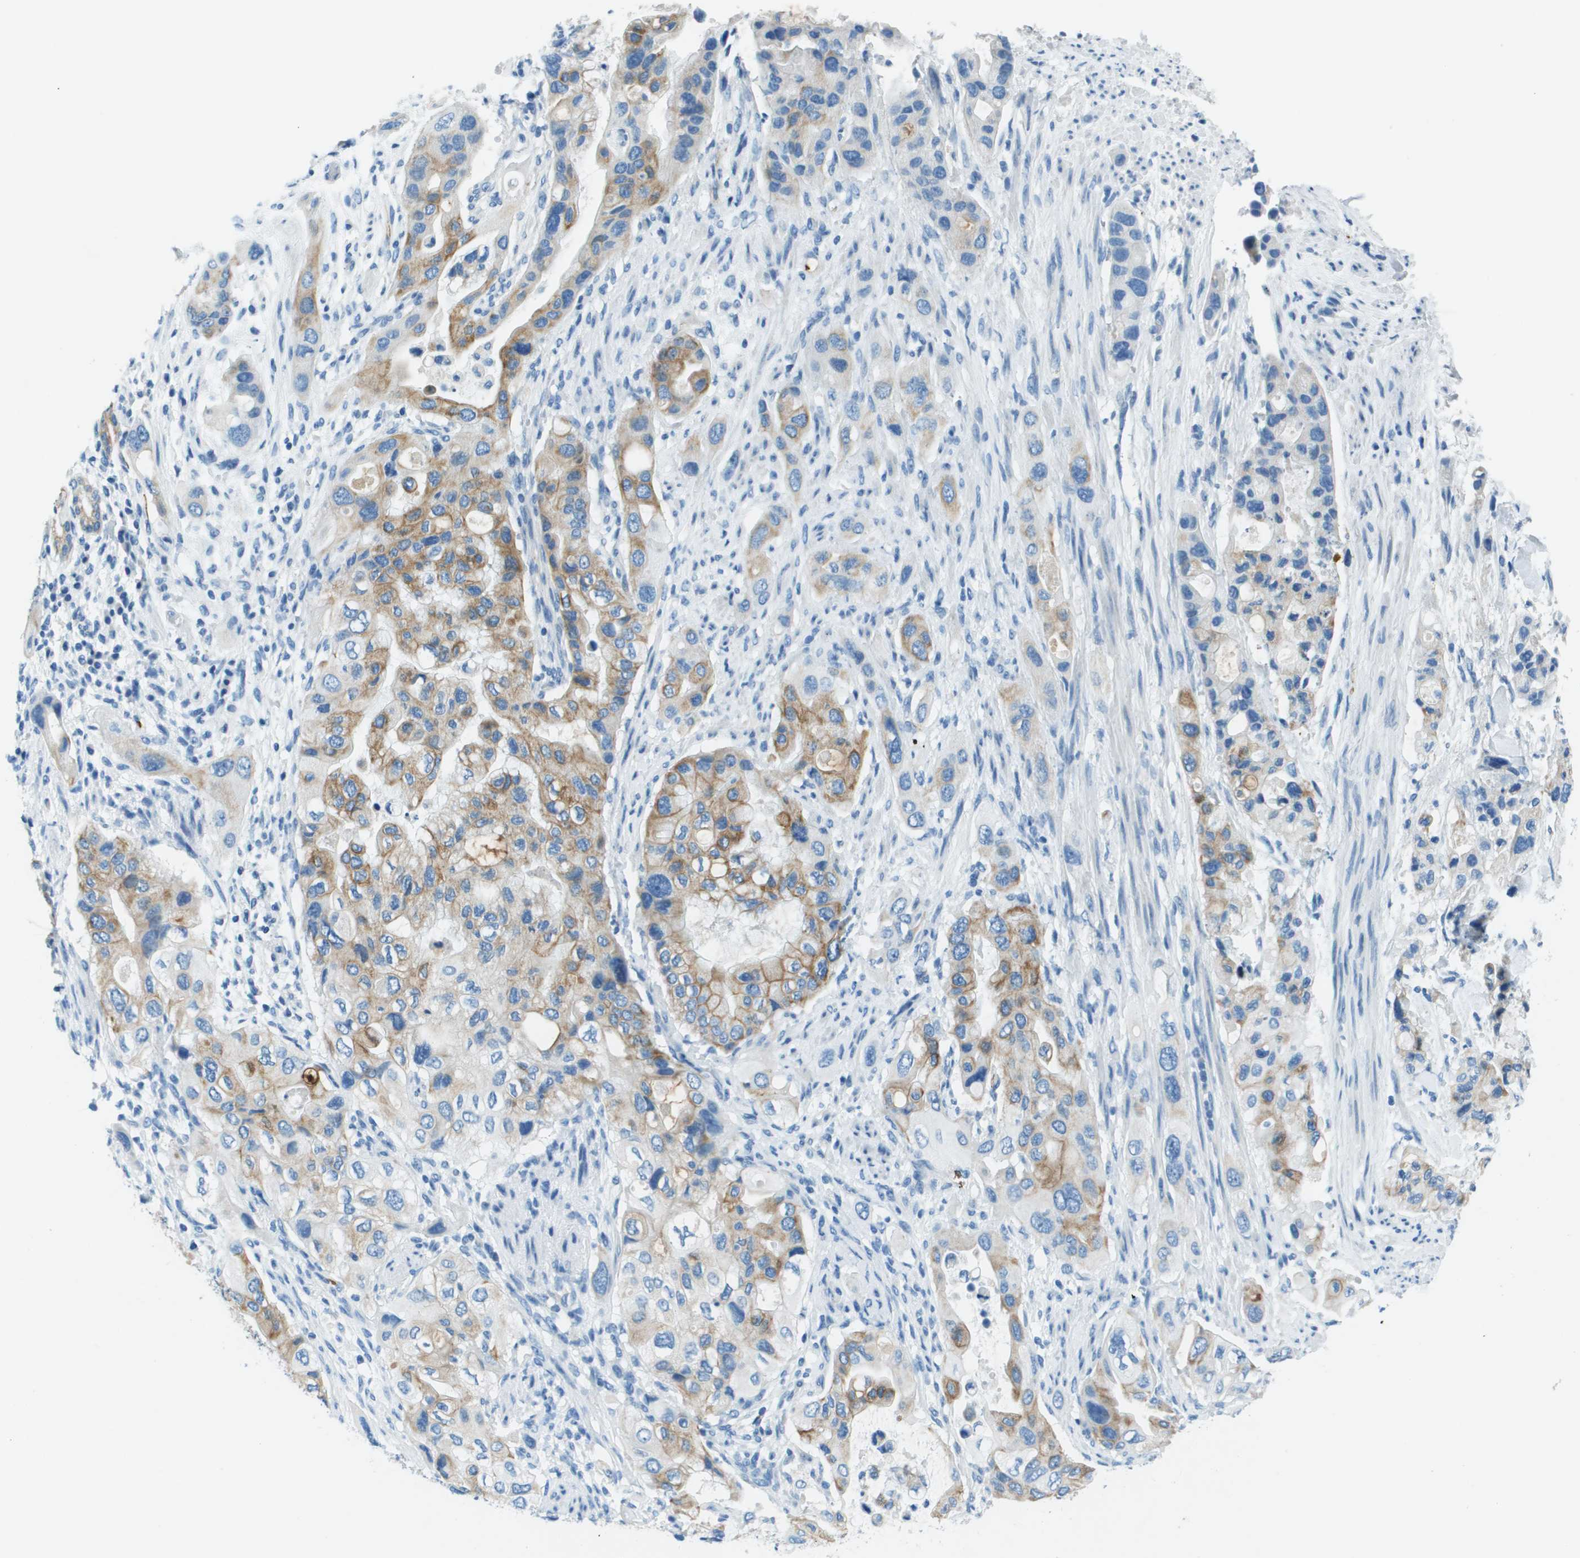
{"staining": {"intensity": "moderate", "quantity": "25%-75%", "location": "cytoplasmic/membranous"}, "tissue": "pancreatic cancer", "cell_type": "Tumor cells", "image_type": "cancer", "snomed": [{"axis": "morphology", "description": "Adenocarcinoma, NOS"}, {"axis": "topography", "description": "Pancreas"}], "caption": "Immunohistochemical staining of human pancreatic cancer (adenocarcinoma) exhibits medium levels of moderate cytoplasmic/membranous protein positivity in approximately 25%-75% of tumor cells.", "gene": "SLC16A10", "patient": {"sex": "female", "age": 56}}